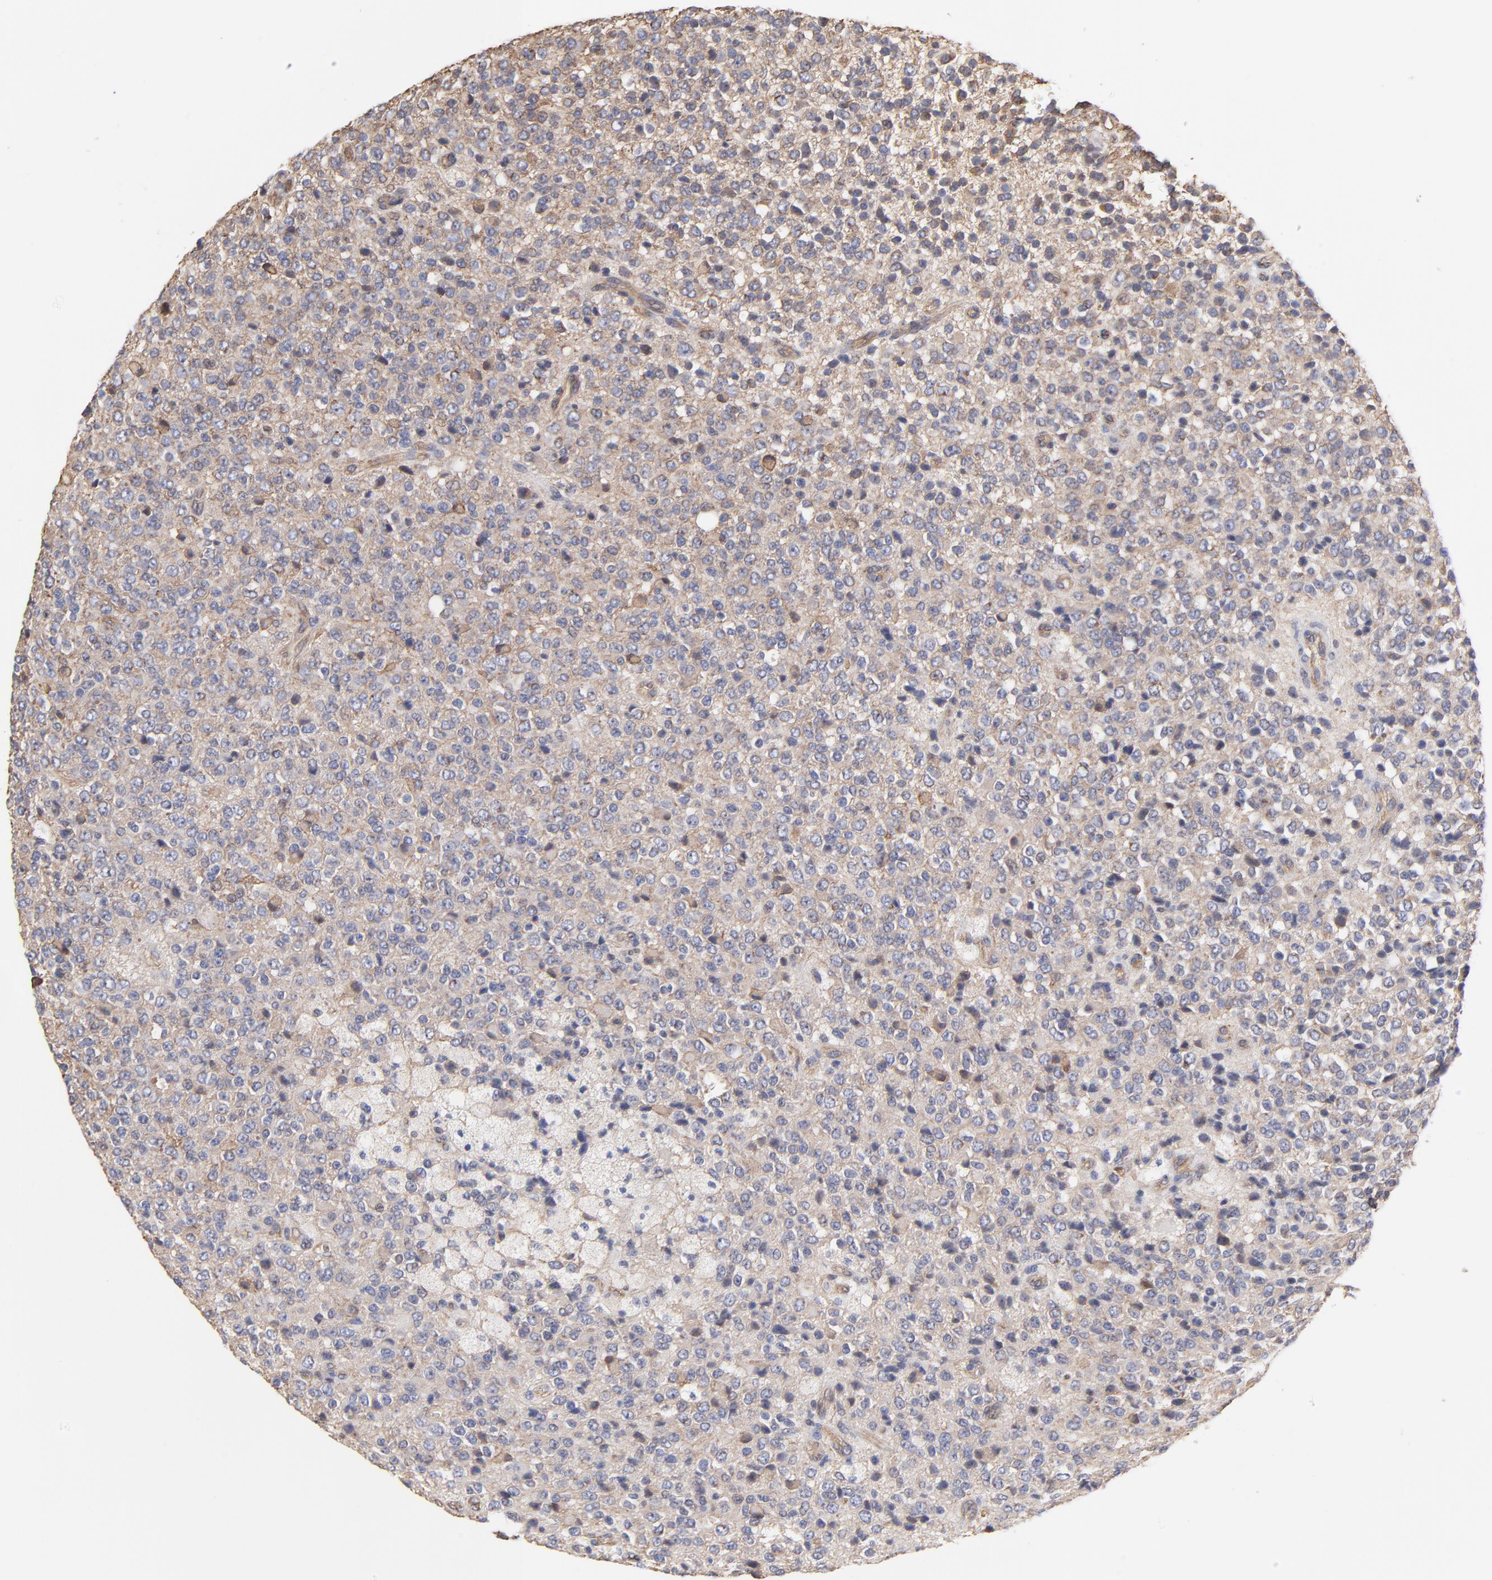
{"staining": {"intensity": "moderate", "quantity": "<25%", "location": "cytoplasmic/membranous,nuclear"}, "tissue": "glioma", "cell_type": "Tumor cells", "image_type": "cancer", "snomed": [{"axis": "morphology", "description": "Glioma, malignant, High grade"}, {"axis": "topography", "description": "pancreas cauda"}], "caption": "Protein expression by immunohistochemistry (IHC) reveals moderate cytoplasmic/membranous and nuclear positivity in approximately <25% of tumor cells in glioma.", "gene": "LRCH2", "patient": {"sex": "male", "age": 60}}